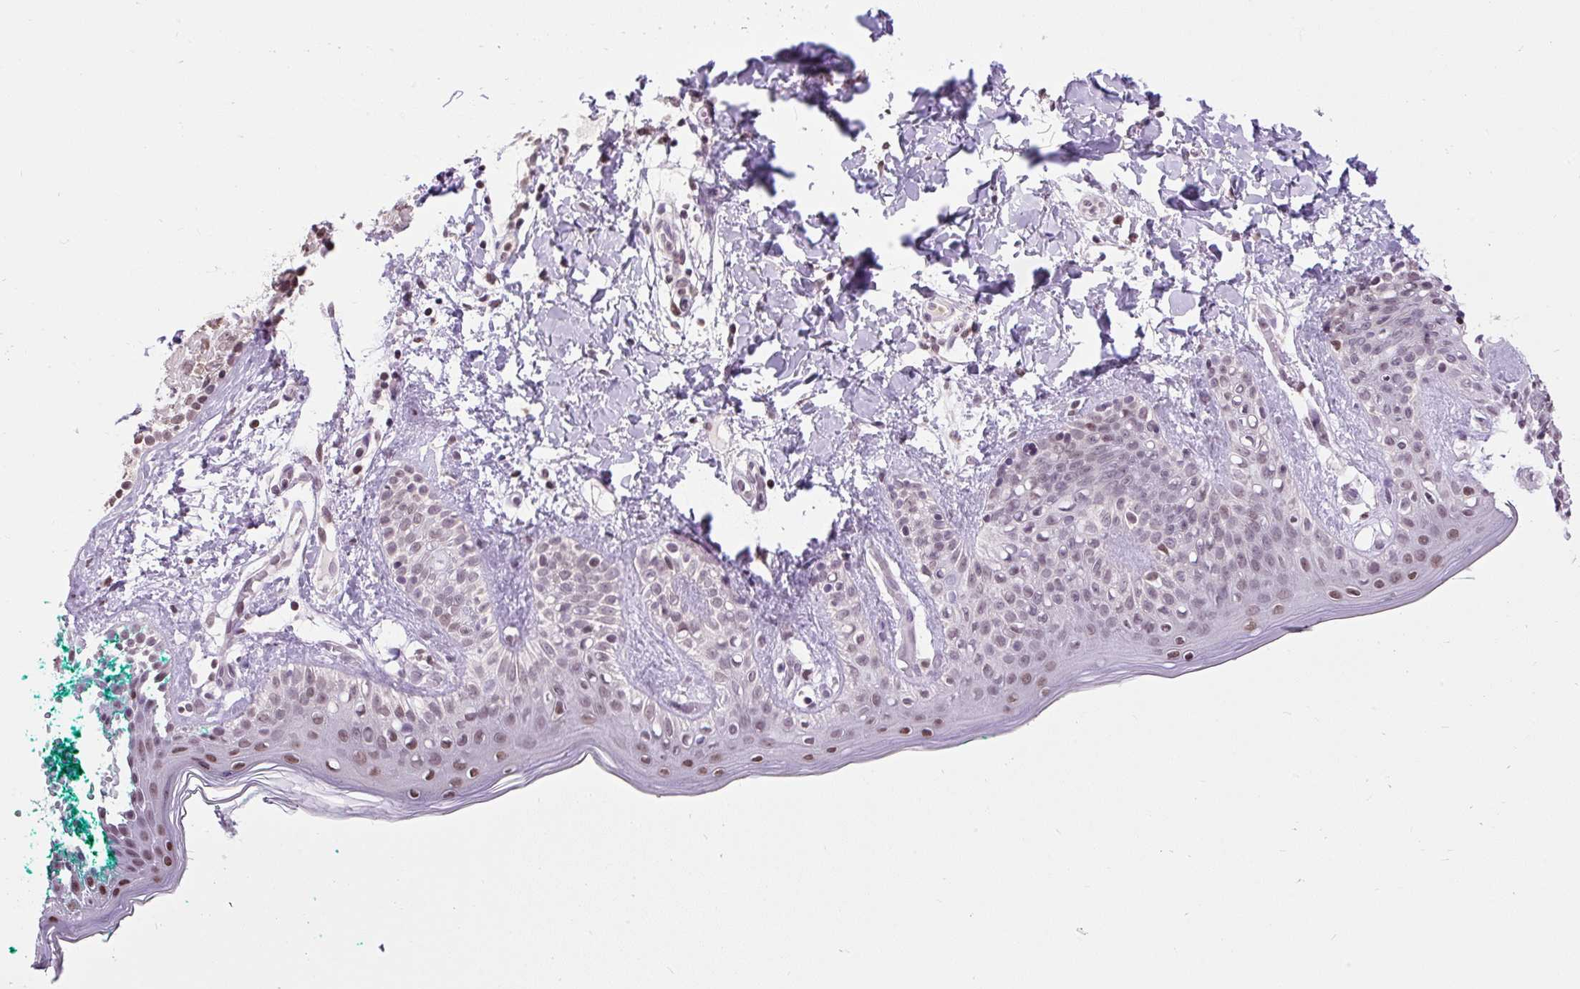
{"staining": {"intensity": "negative", "quantity": "none", "location": "none"}, "tissue": "skin", "cell_type": "Fibroblasts", "image_type": "normal", "snomed": [{"axis": "morphology", "description": "Normal tissue, NOS"}, {"axis": "topography", "description": "Skin"}], "caption": "DAB (3,3'-diaminobenzidine) immunohistochemical staining of normal skin exhibits no significant staining in fibroblasts.", "gene": "ZNF672", "patient": {"sex": "male", "age": 16}}